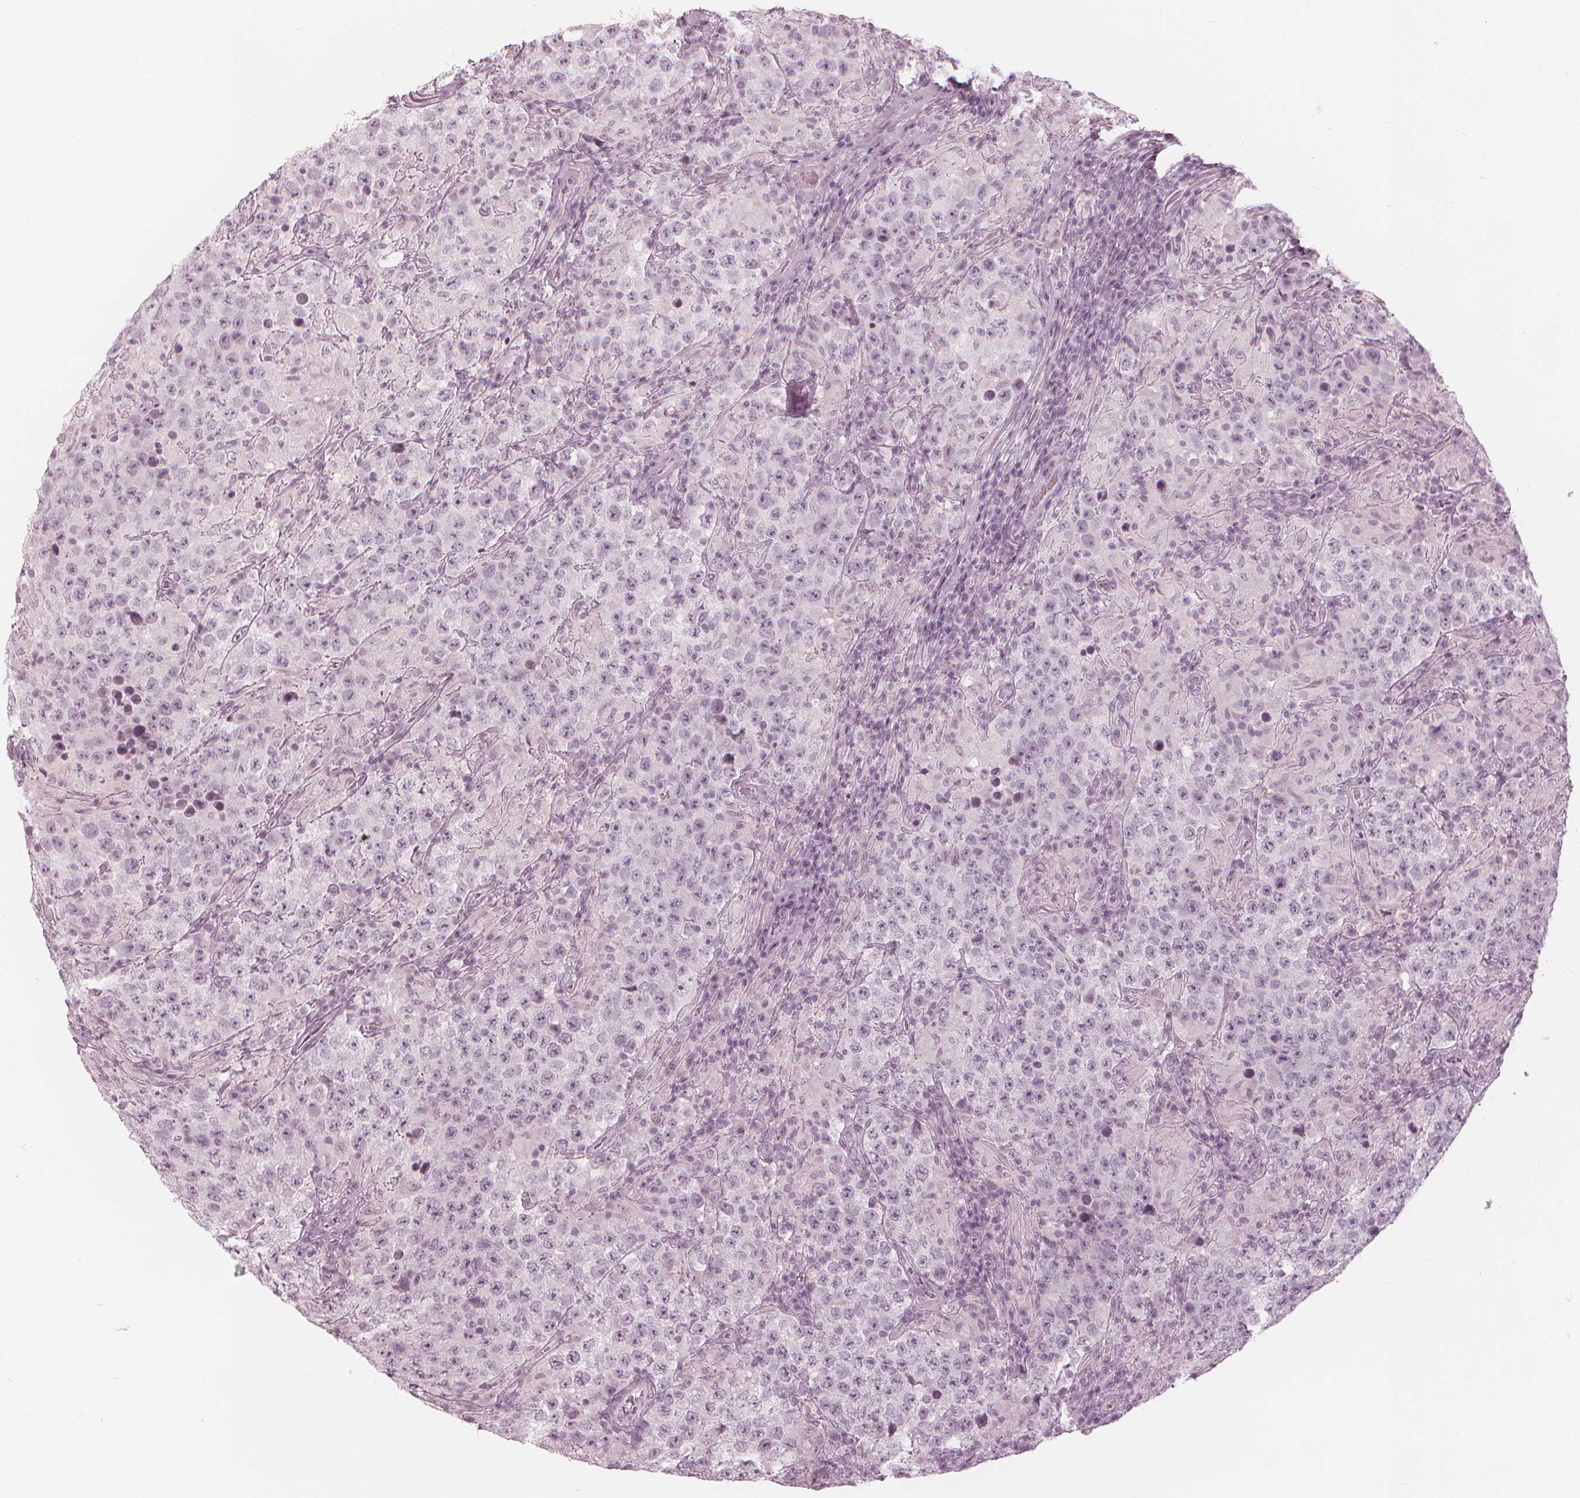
{"staining": {"intensity": "negative", "quantity": "none", "location": "none"}, "tissue": "testis cancer", "cell_type": "Tumor cells", "image_type": "cancer", "snomed": [{"axis": "morphology", "description": "Seminoma, NOS"}, {"axis": "morphology", "description": "Carcinoma, Embryonal, NOS"}, {"axis": "topography", "description": "Testis"}], "caption": "Immunohistochemistry (IHC) photomicrograph of neoplastic tissue: human testis seminoma stained with DAB exhibits no significant protein positivity in tumor cells.", "gene": "PAEP", "patient": {"sex": "male", "age": 41}}